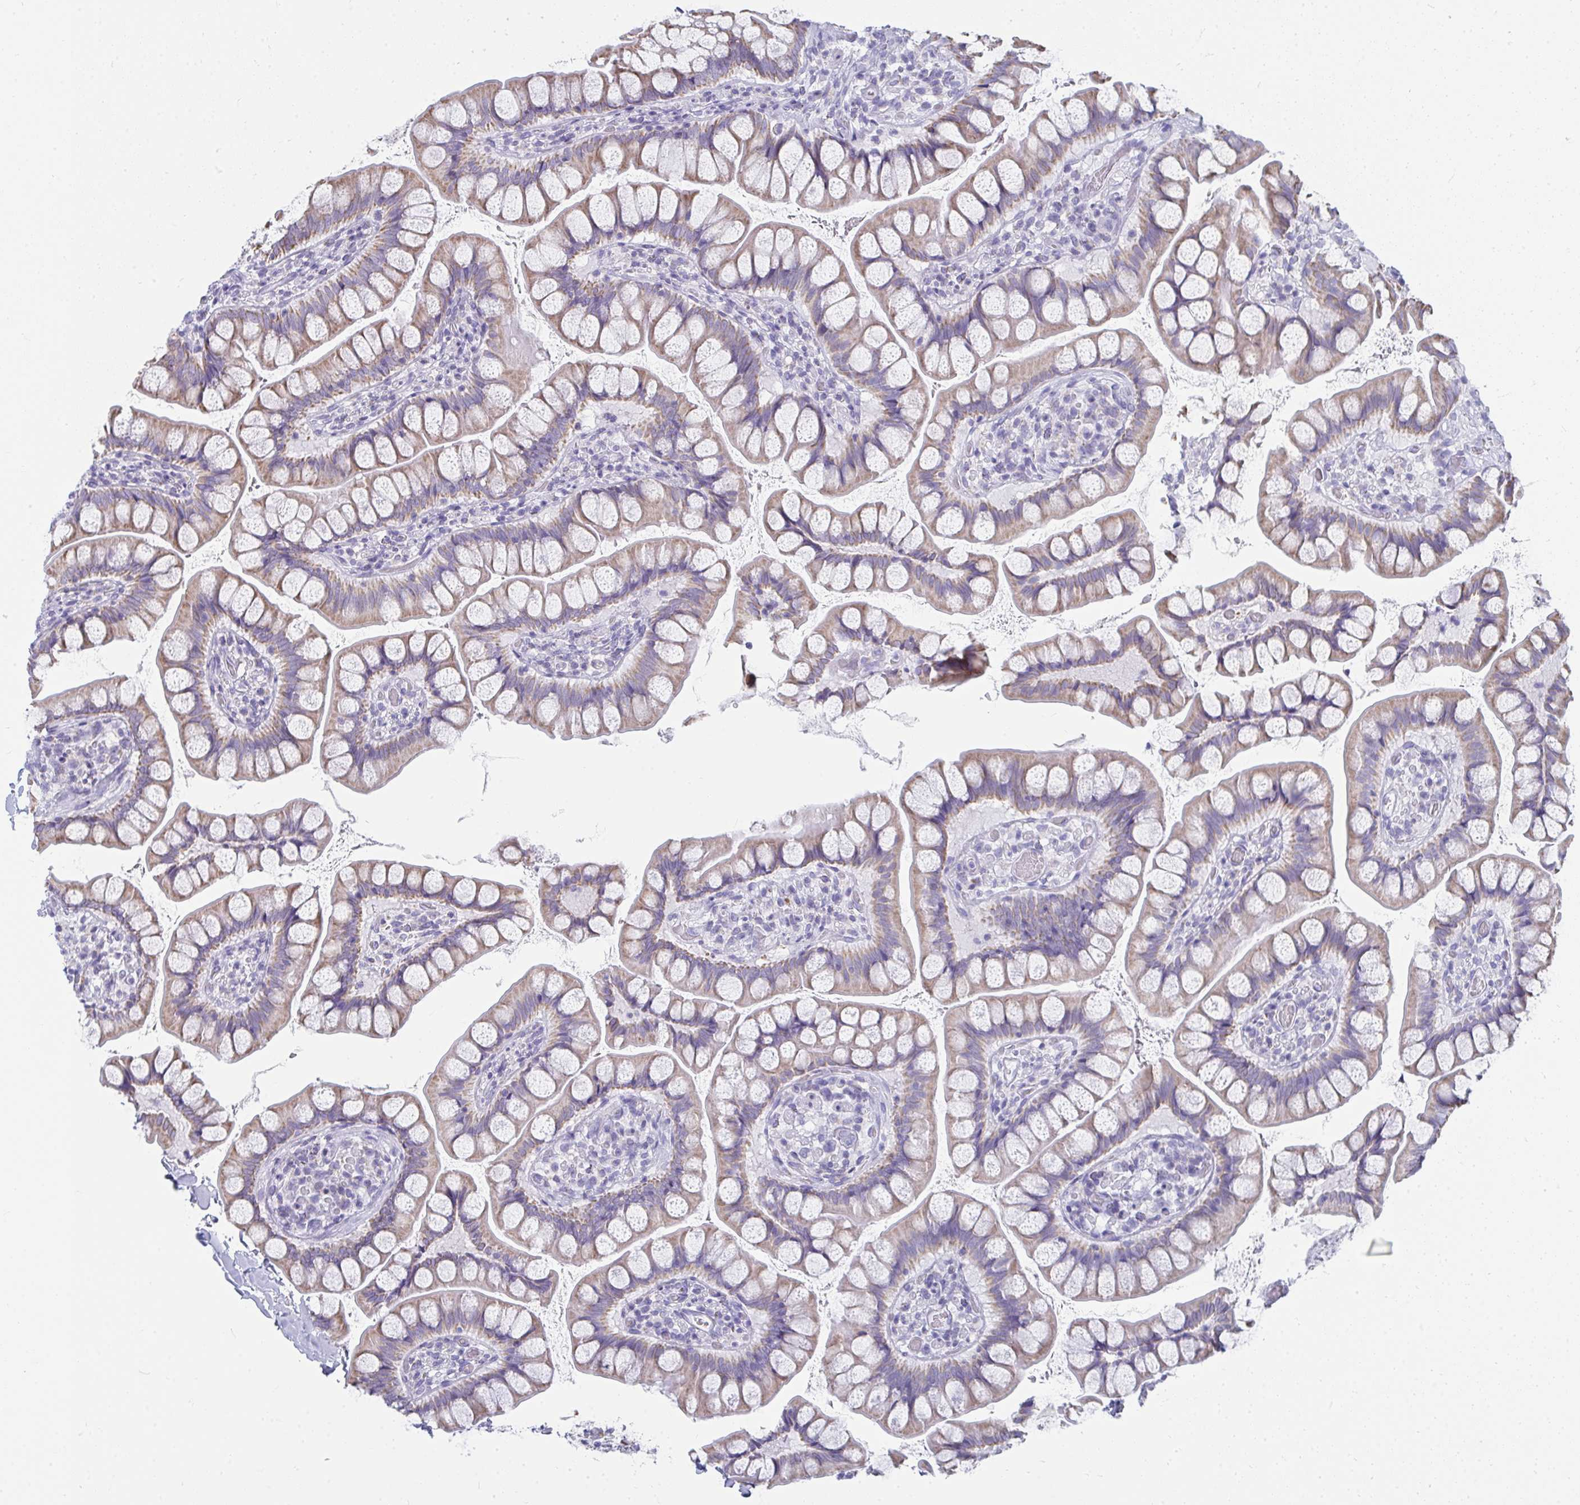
{"staining": {"intensity": "moderate", "quantity": ">75%", "location": "cytoplasmic/membranous"}, "tissue": "small intestine", "cell_type": "Glandular cells", "image_type": "normal", "snomed": [{"axis": "morphology", "description": "Normal tissue, NOS"}, {"axis": "topography", "description": "Small intestine"}], "caption": "Small intestine stained with a brown dye reveals moderate cytoplasmic/membranous positive expression in about >75% of glandular cells.", "gene": "SLC6A1", "patient": {"sex": "male", "age": 70}}